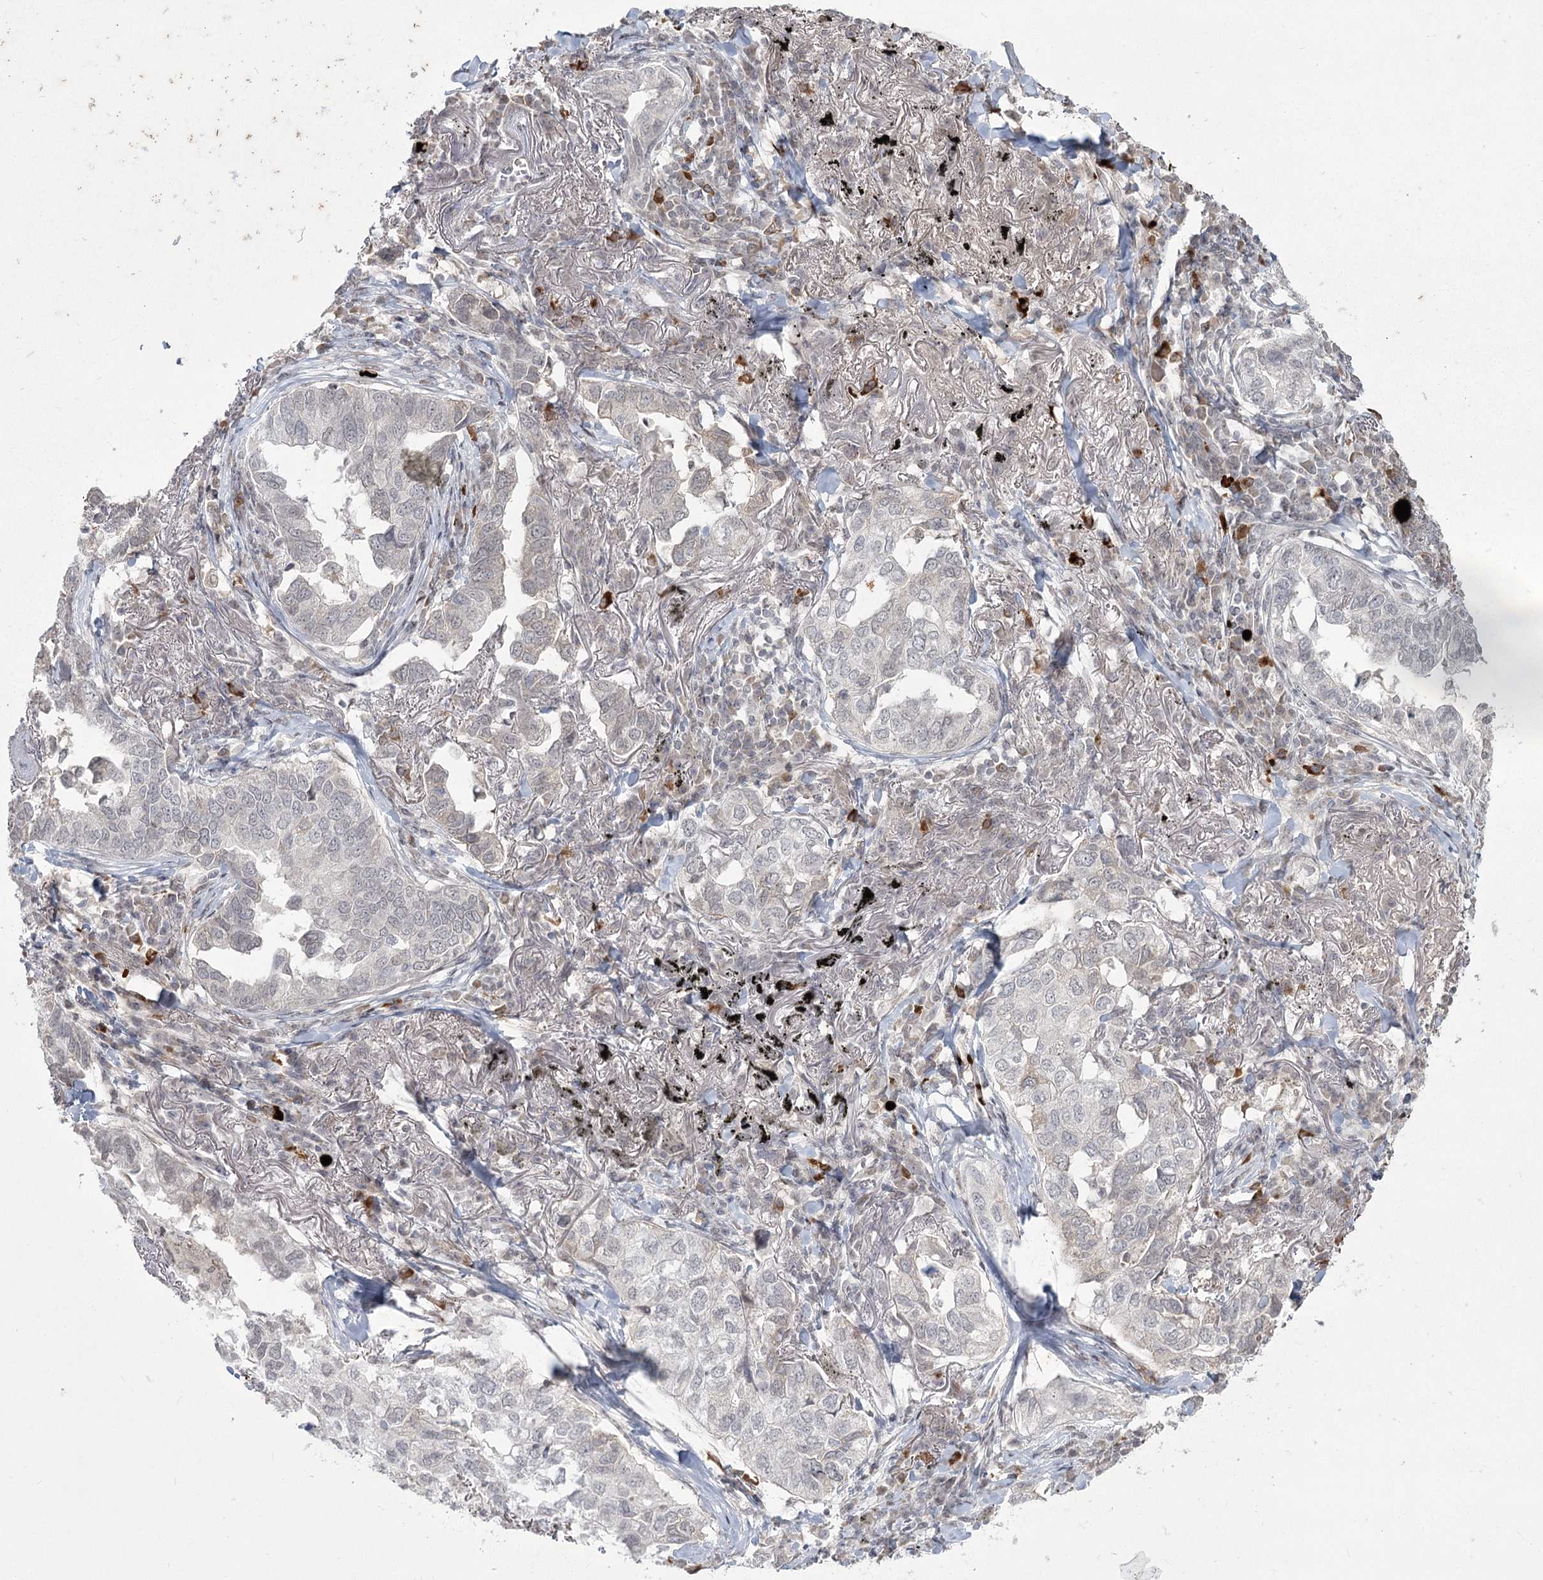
{"staining": {"intensity": "weak", "quantity": "<25%", "location": "nuclear"}, "tissue": "lung cancer", "cell_type": "Tumor cells", "image_type": "cancer", "snomed": [{"axis": "morphology", "description": "Adenocarcinoma, NOS"}, {"axis": "topography", "description": "Lung"}], "caption": "This photomicrograph is of adenocarcinoma (lung) stained with immunohistochemistry to label a protein in brown with the nuclei are counter-stained blue. There is no positivity in tumor cells.", "gene": "LY6G5C", "patient": {"sex": "male", "age": 65}}